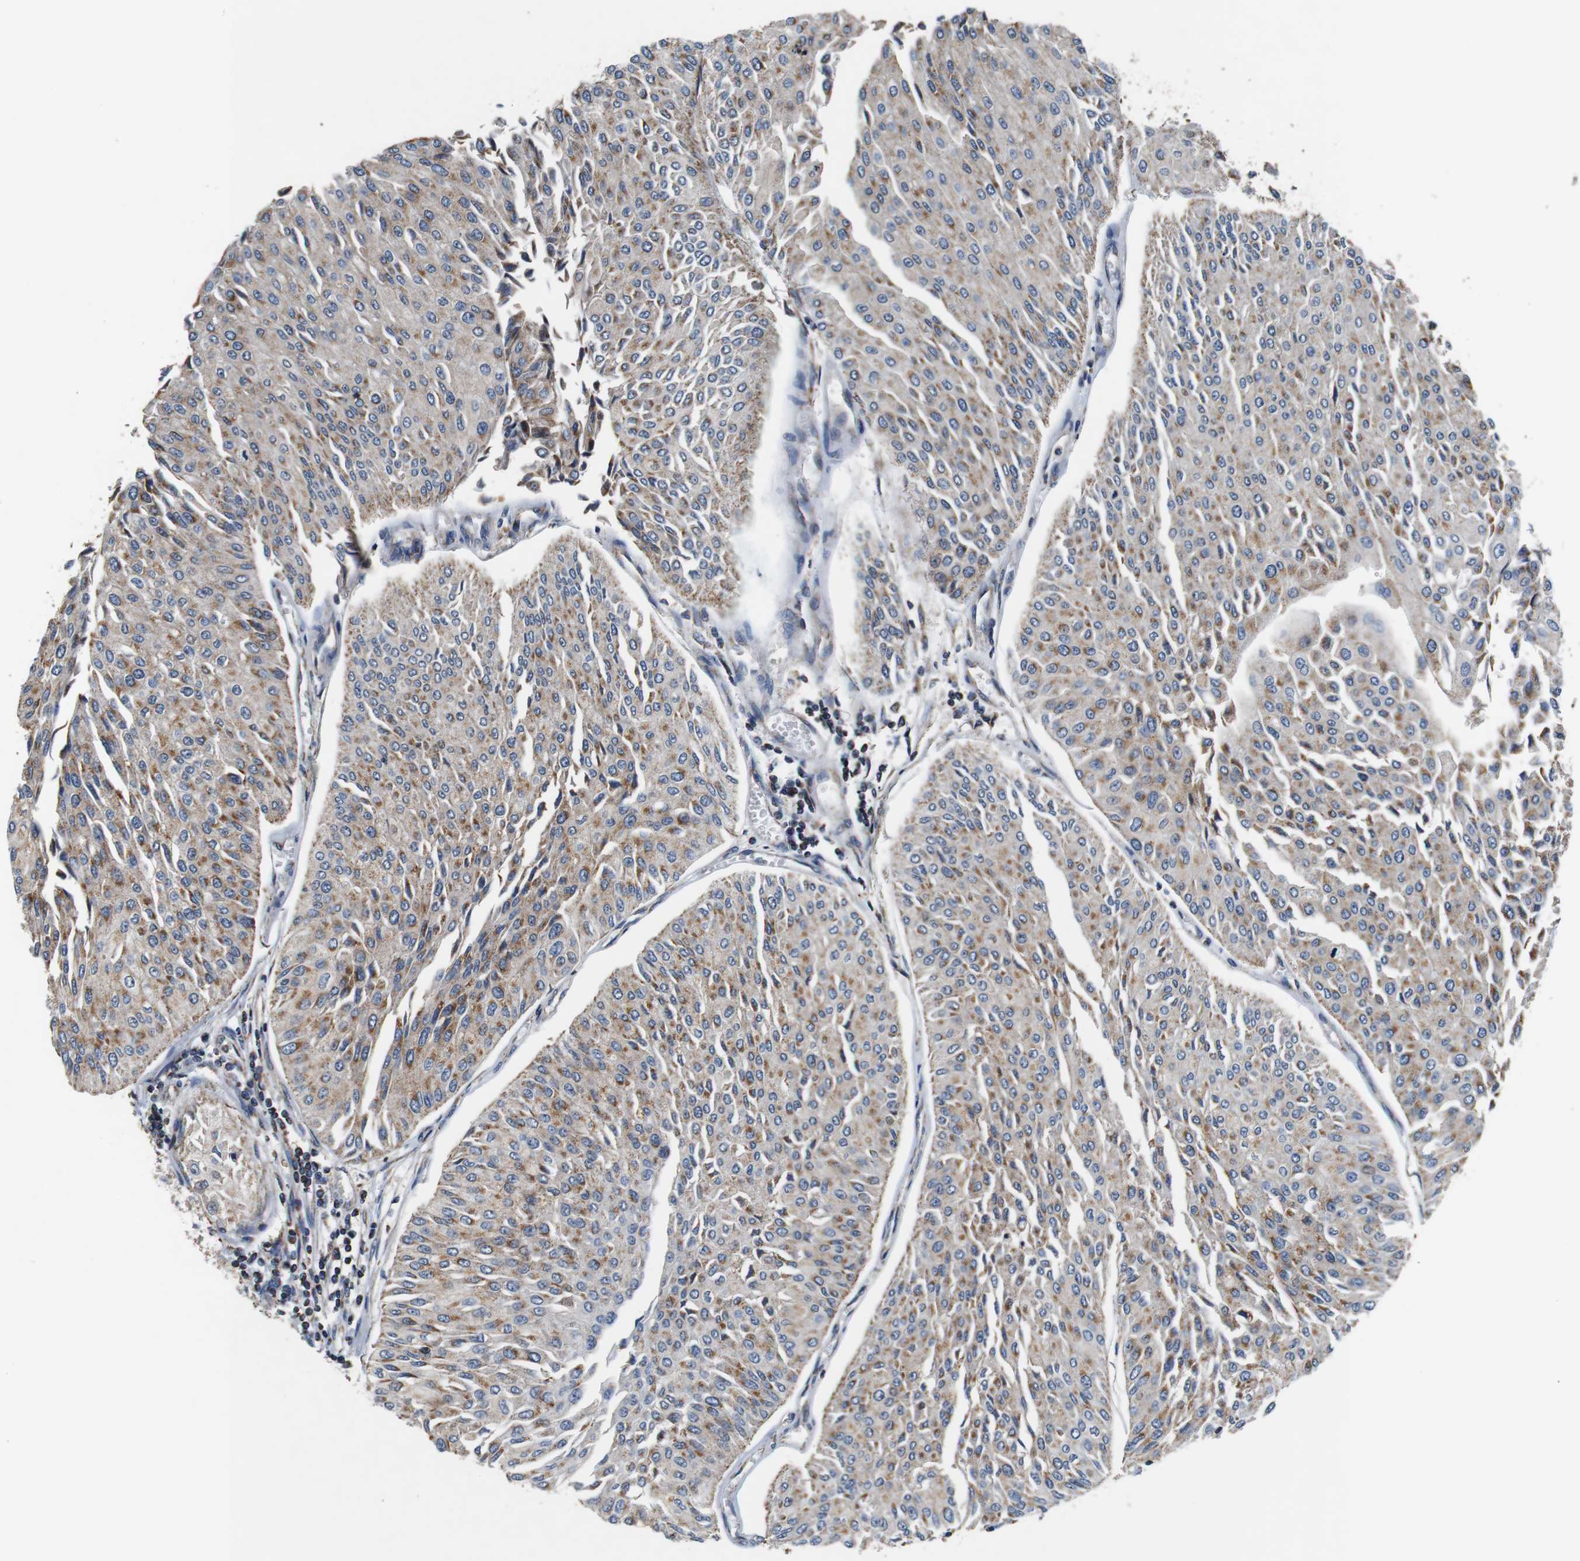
{"staining": {"intensity": "moderate", "quantity": ">75%", "location": "cytoplasmic/membranous"}, "tissue": "urothelial cancer", "cell_type": "Tumor cells", "image_type": "cancer", "snomed": [{"axis": "morphology", "description": "Urothelial carcinoma, Low grade"}, {"axis": "topography", "description": "Urinary bladder"}], "caption": "Moderate cytoplasmic/membranous protein expression is present in approximately >75% of tumor cells in urothelial cancer.", "gene": "LRP4", "patient": {"sex": "male", "age": 67}}